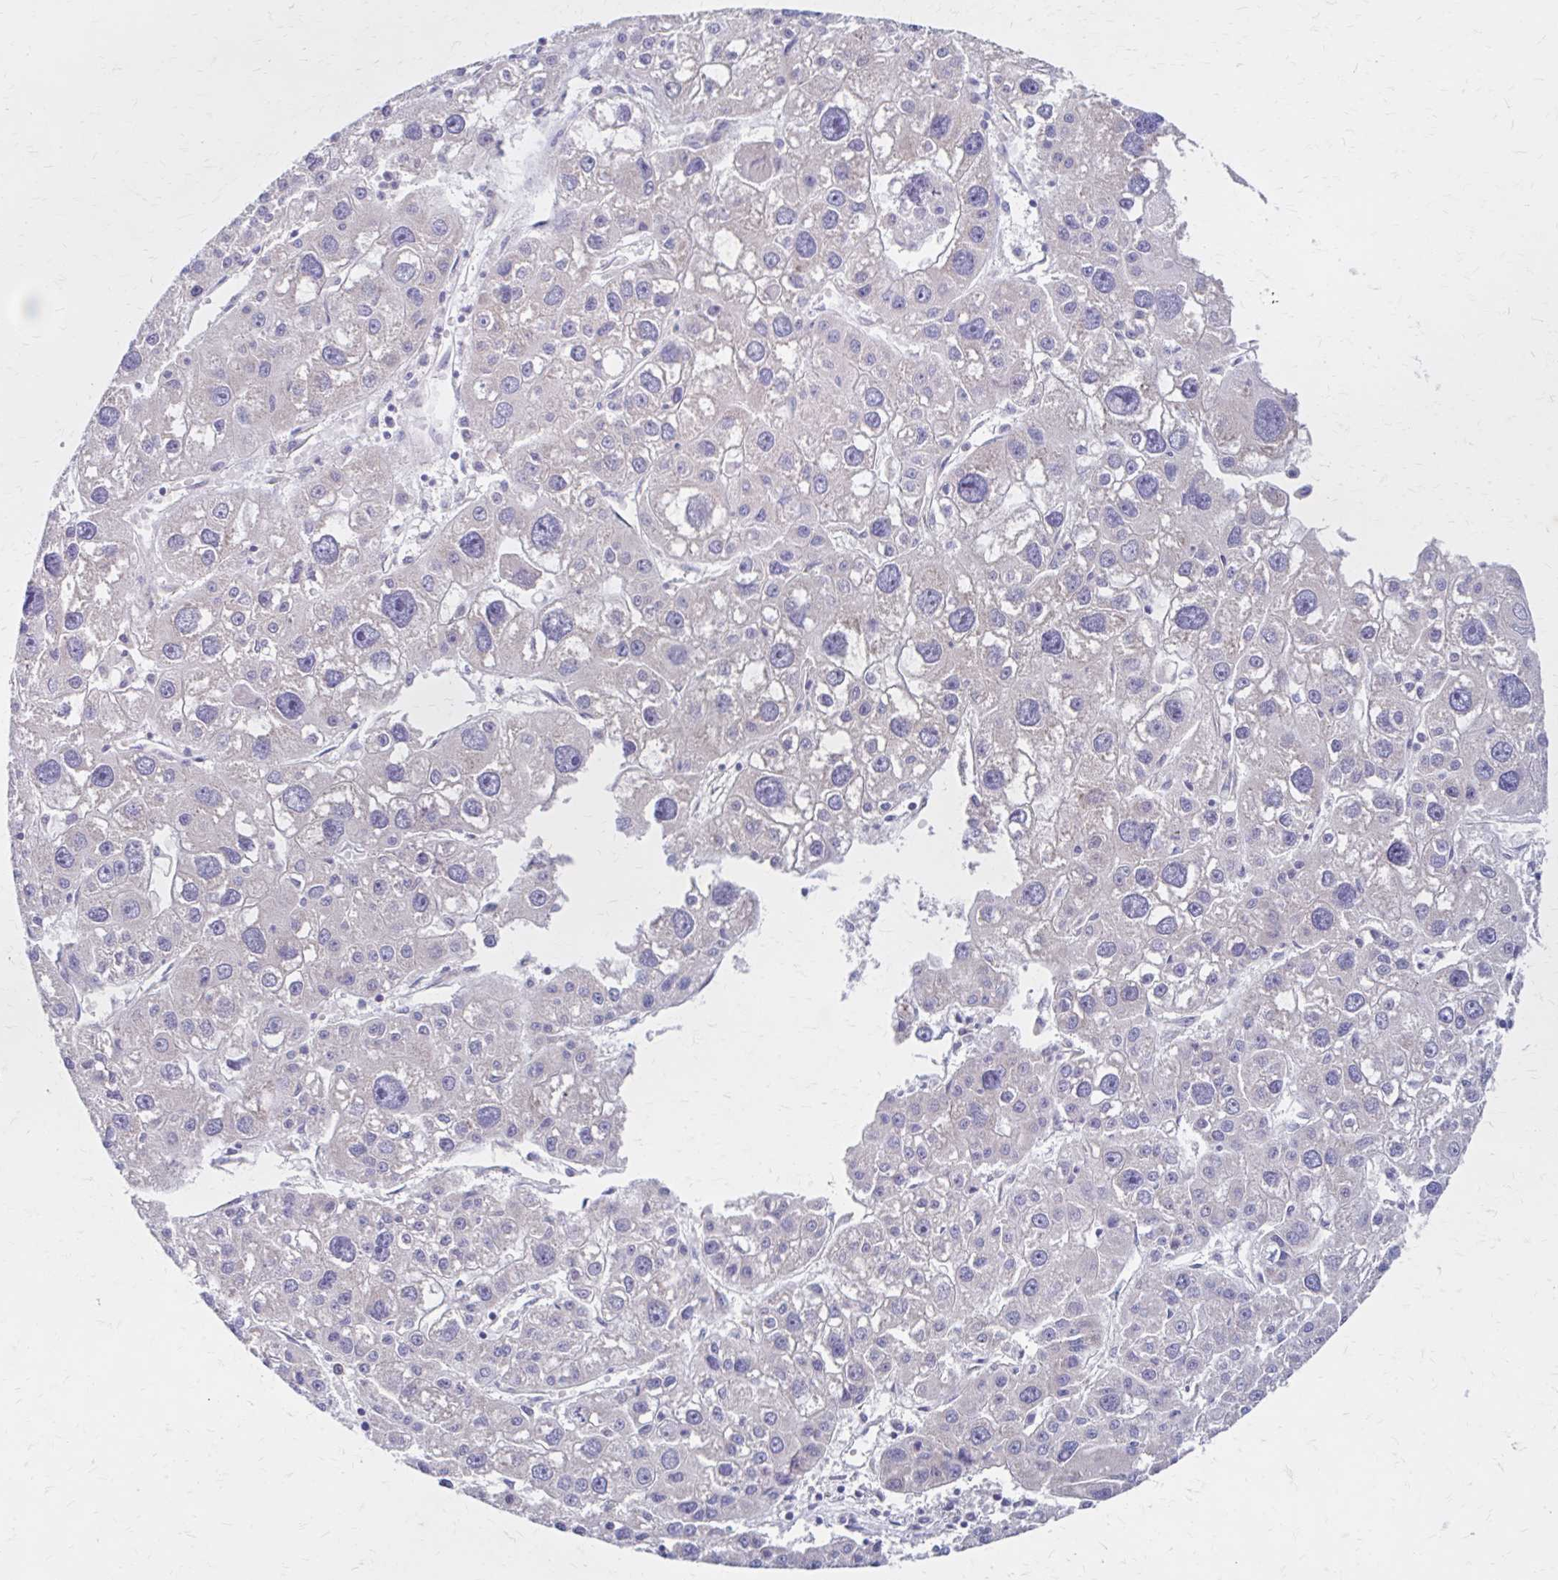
{"staining": {"intensity": "negative", "quantity": "none", "location": "none"}, "tissue": "liver cancer", "cell_type": "Tumor cells", "image_type": "cancer", "snomed": [{"axis": "morphology", "description": "Carcinoma, Hepatocellular, NOS"}, {"axis": "topography", "description": "Liver"}], "caption": "Human liver hepatocellular carcinoma stained for a protein using immunohistochemistry demonstrates no positivity in tumor cells.", "gene": "RPL27A", "patient": {"sex": "male", "age": 73}}